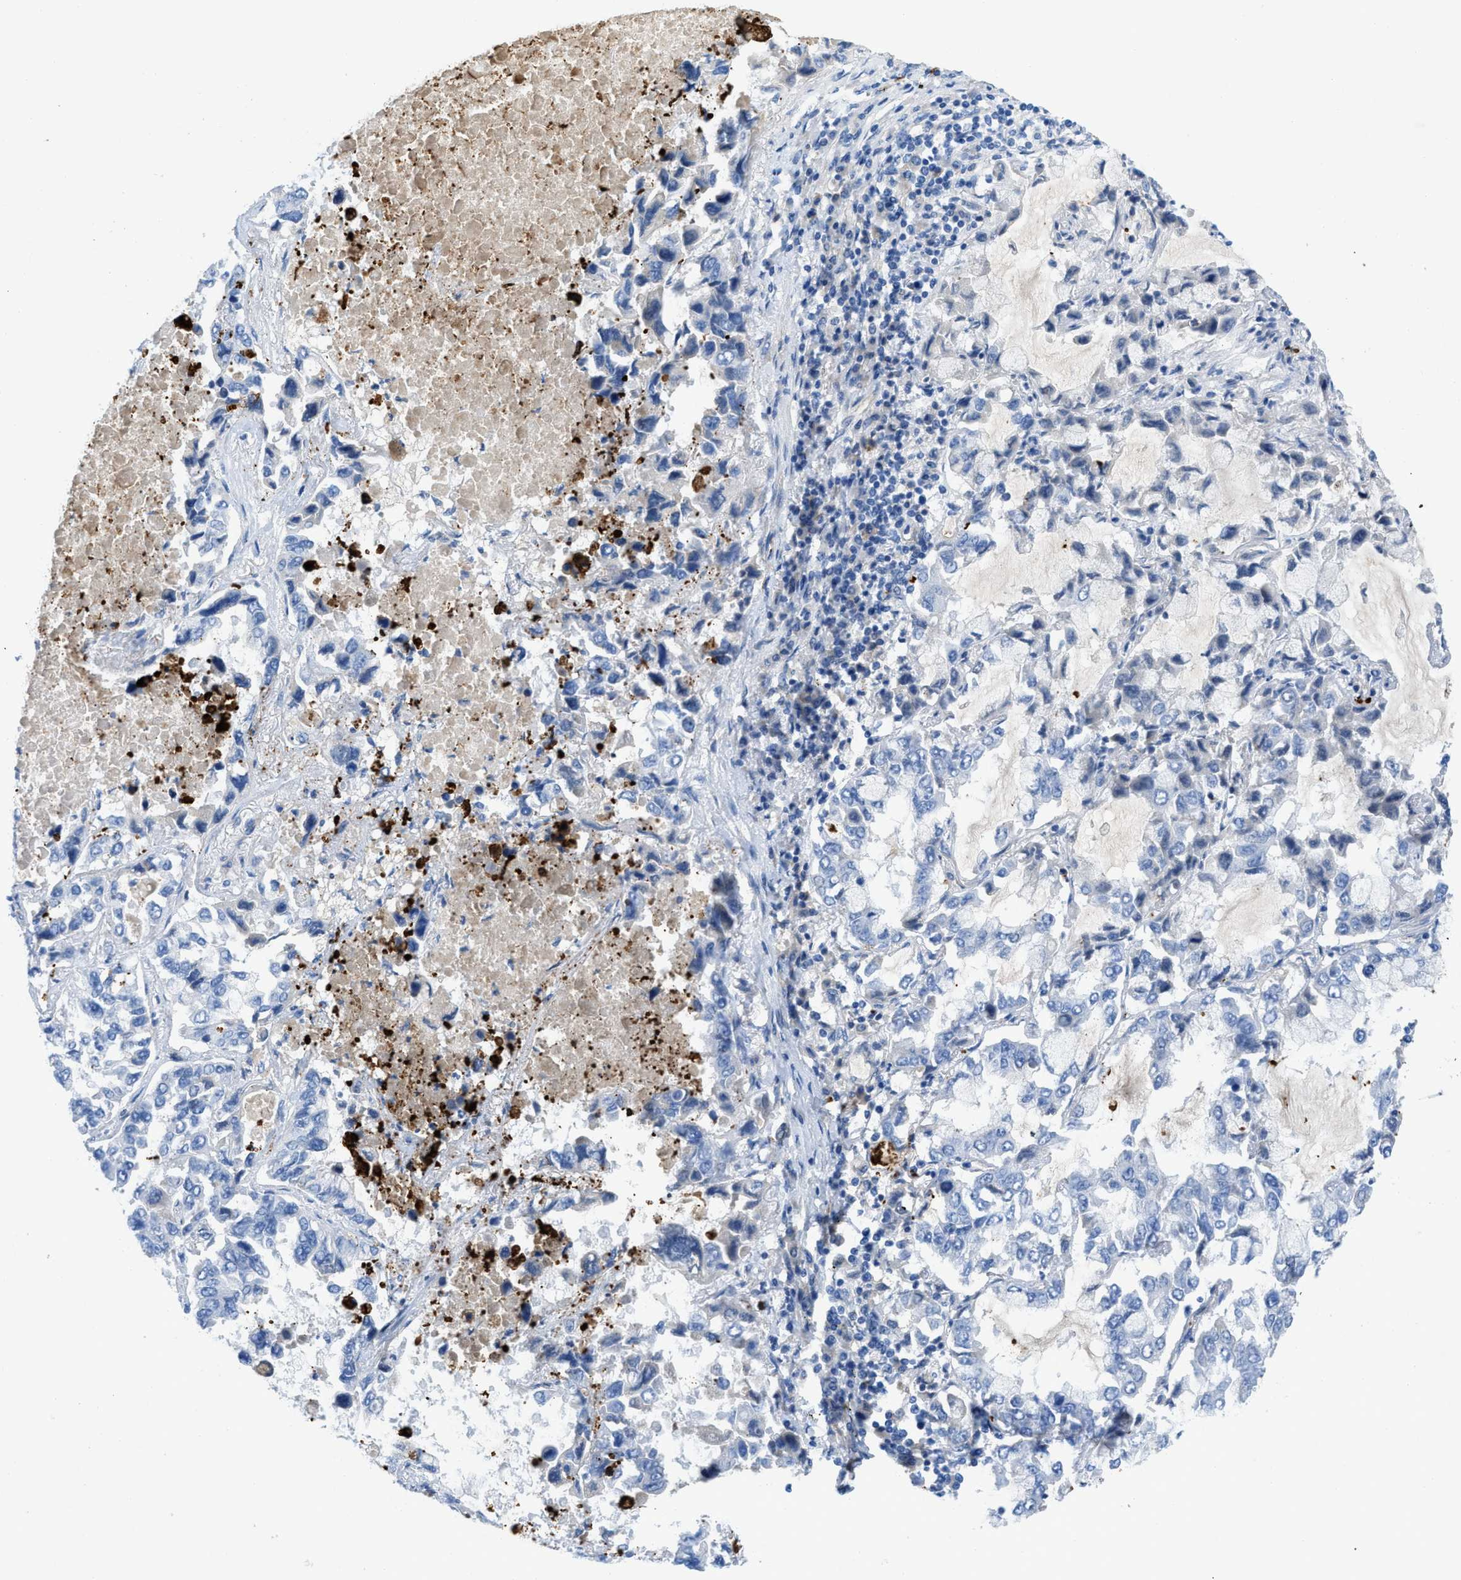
{"staining": {"intensity": "negative", "quantity": "none", "location": "none"}, "tissue": "lung cancer", "cell_type": "Tumor cells", "image_type": "cancer", "snomed": [{"axis": "morphology", "description": "Adenocarcinoma, NOS"}, {"axis": "topography", "description": "Lung"}], "caption": "A micrograph of lung cancer (adenocarcinoma) stained for a protein reveals no brown staining in tumor cells. (IHC, brightfield microscopy, high magnification).", "gene": "XCR1", "patient": {"sex": "male", "age": 64}}